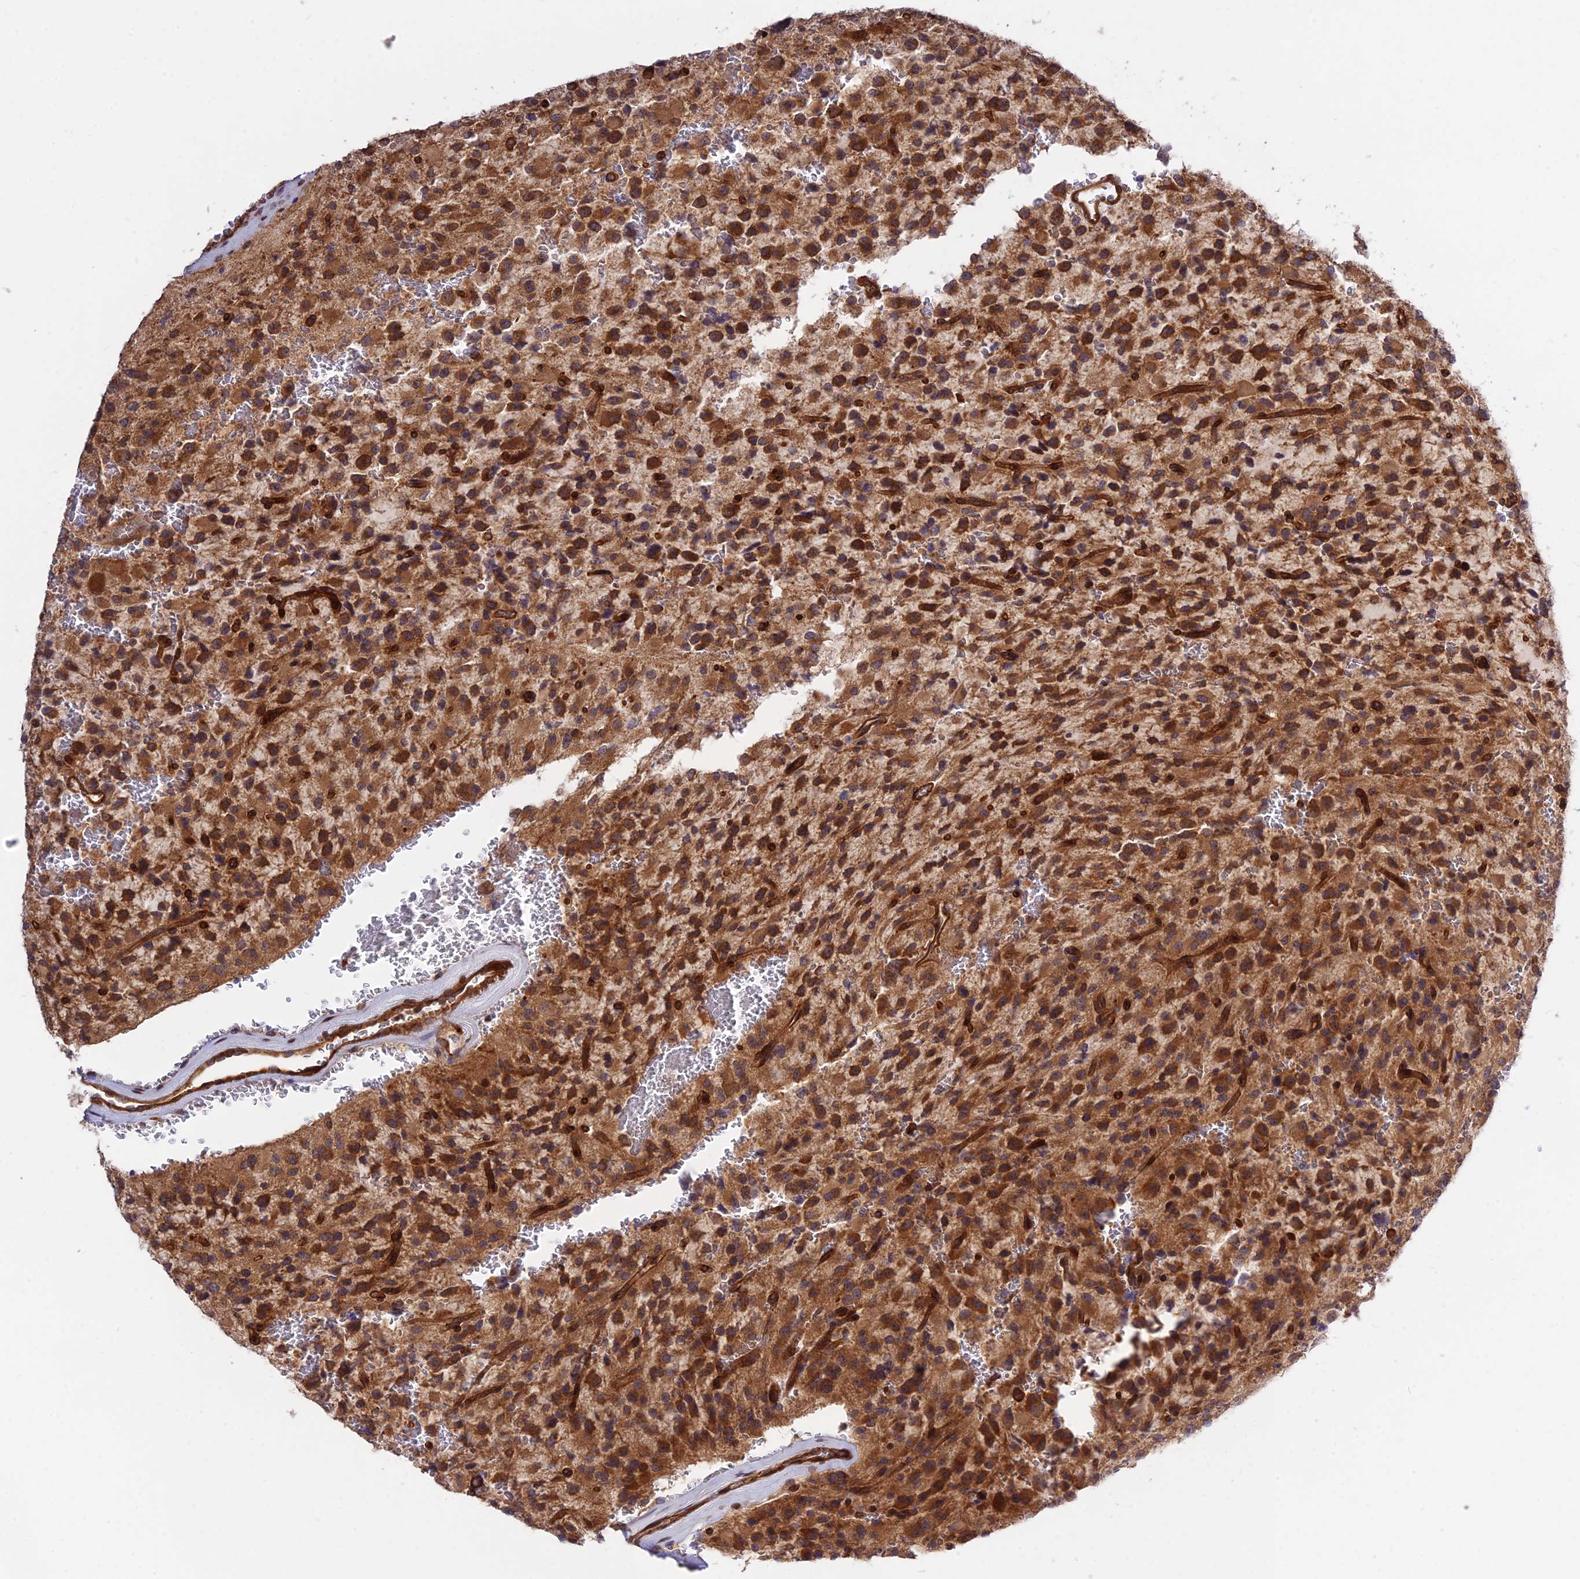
{"staining": {"intensity": "strong", "quantity": ">75%", "location": "cytoplasmic/membranous"}, "tissue": "glioma", "cell_type": "Tumor cells", "image_type": "cancer", "snomed": [{"axis": "morphology", "description": "Glioma, malignant, High grade"}, {"axis": "topography", "description": "Brain"}], "caption": "Protein expression by immunohistochemistry shows strong cytoplasmic/membranous expression in about >75% of tumor cells in malignant high-grade glioma.", "gene": "SMG6", "patient": {"sex": "male", "age": 34}}